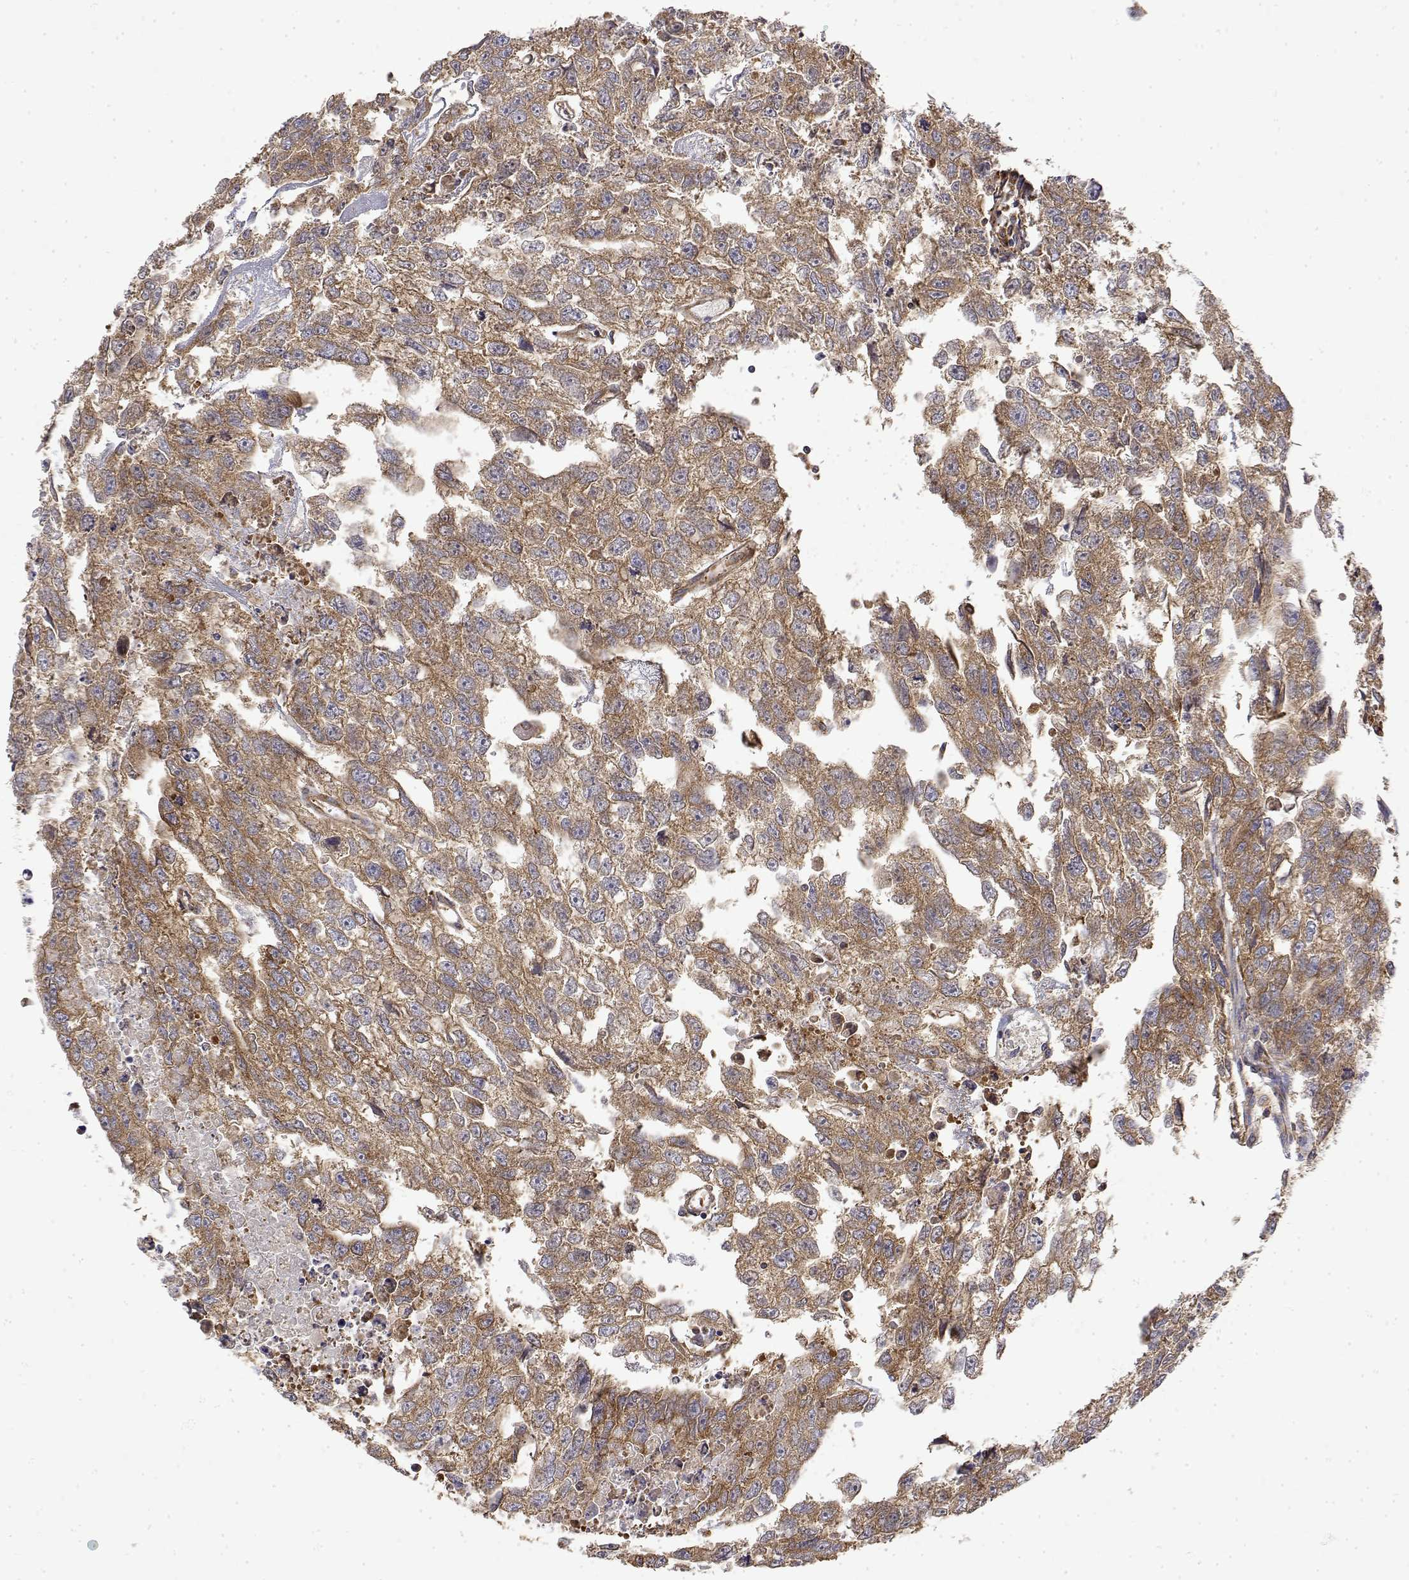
{"staining": {"intensity": "moderate", "quantity": ">75%", "location": "cytoplasmic/membranous"}, "tissue": "testis cancer", "cell_type": "Tumor cells", "image_type": "cancer", "snomed": [{"axis": "morphology", "description": "Carcinoma, Embryonal, NOS"}, {"axis": "morphology", "description": "Teratoma, malignant, NOS"}, {"axis": "topography", "description": "Testis"}], "caption": "The immunohistochemical stain labels moderate cytoplasmic/membranous positivity in tumor cells of testis cancer (malignant teratoma) tissue.", "gene": "PACSIN2", "patient": {"sex": "male", "age": 44}}